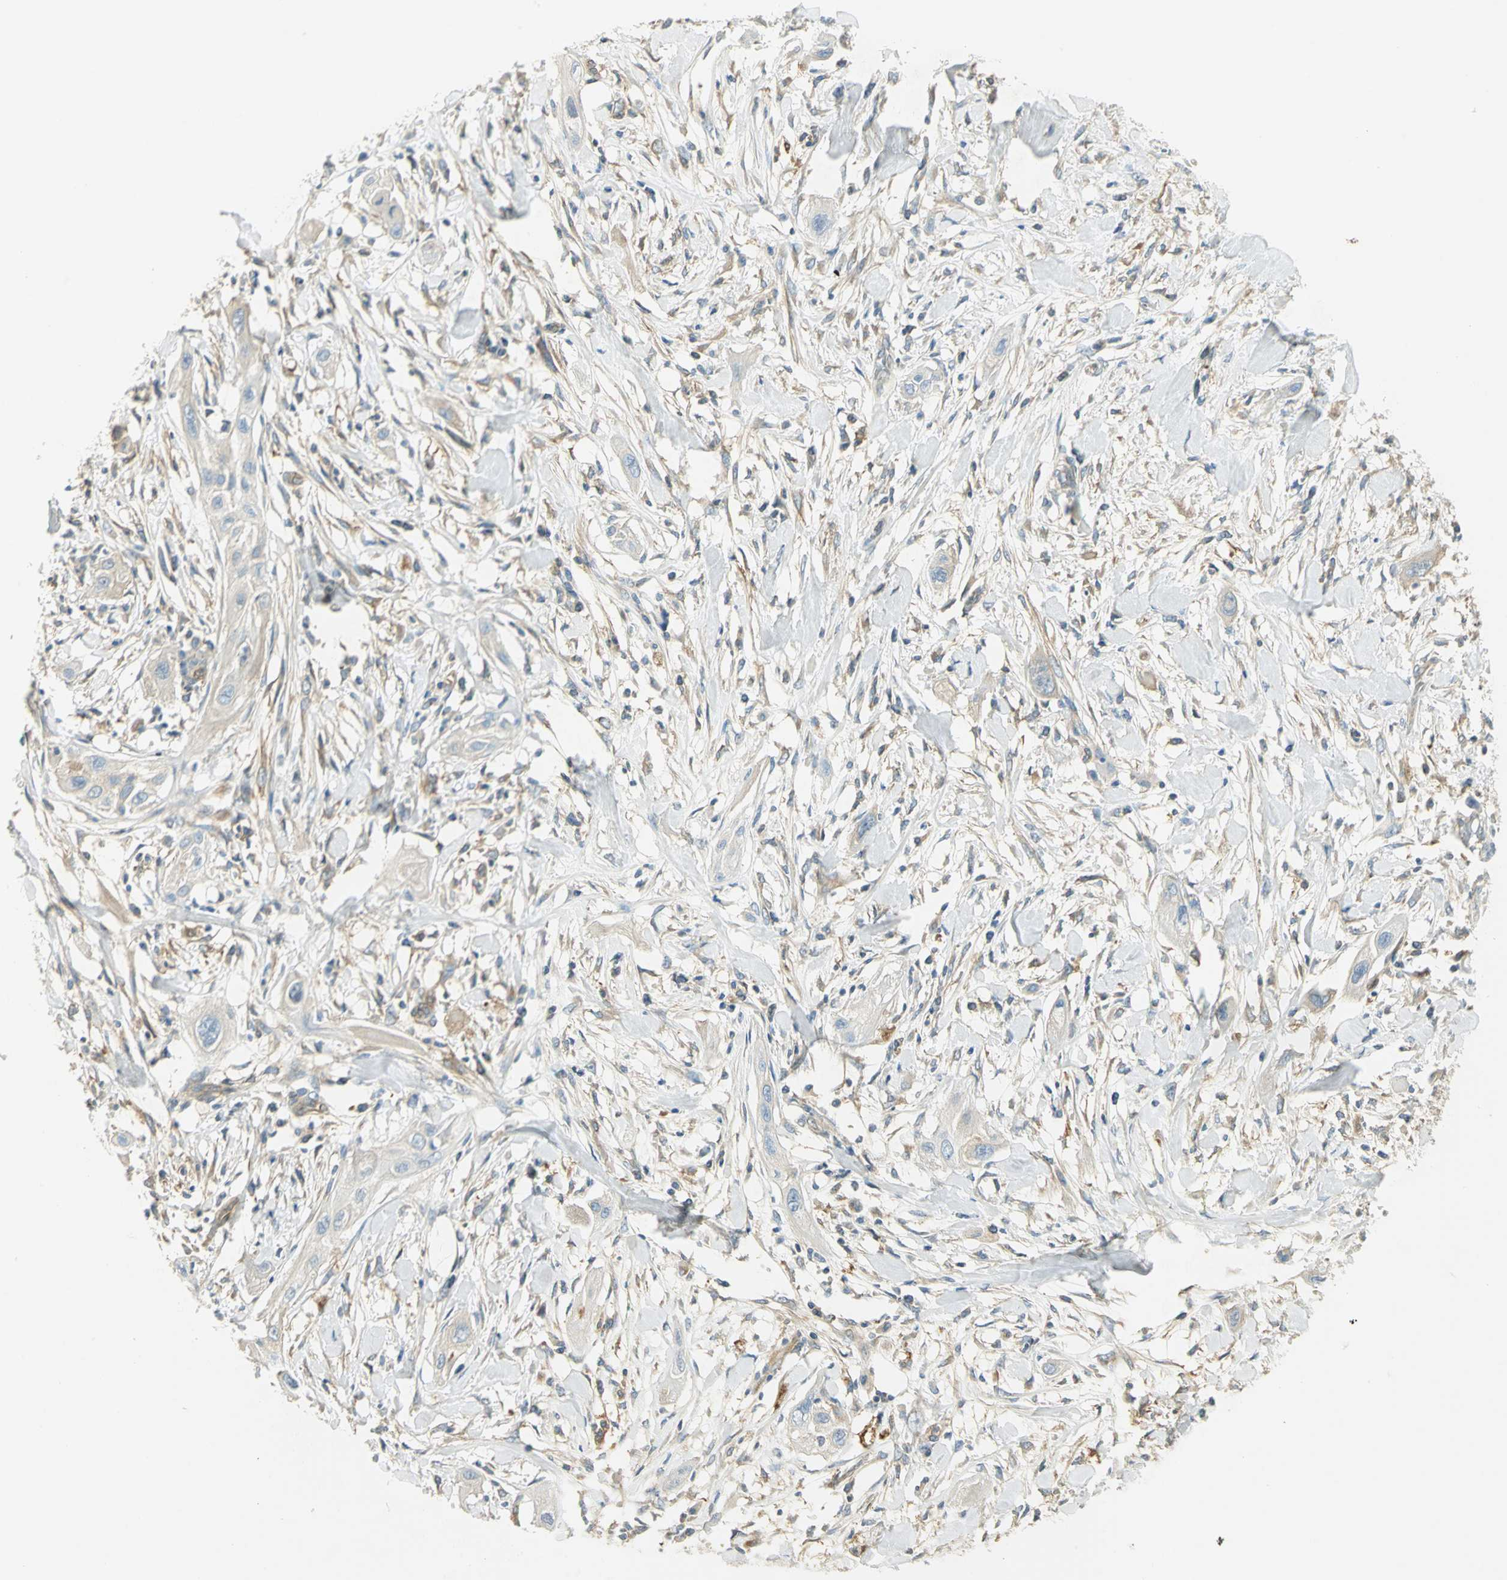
{"staining": {"intensity": "weak", "quantity": "<25%", "location": "cytoplasmic/membranous"}, "tissue": "lung cancer", "cell_type": "Tumor cells", "image_type": "cancer", "snomed": [{"axis": "morphology", "description": "Squamous cell carcinoma, NOS"}, {"axis": "topography", "description": "Lung"}], "caption": "Immunohistochemistry (IHC) of squamous cell carcinoma (lung) exhibits no staining in tumor cells.", "gene": "TSC22D2", "patient": {"sex": "female", "age": 47}}